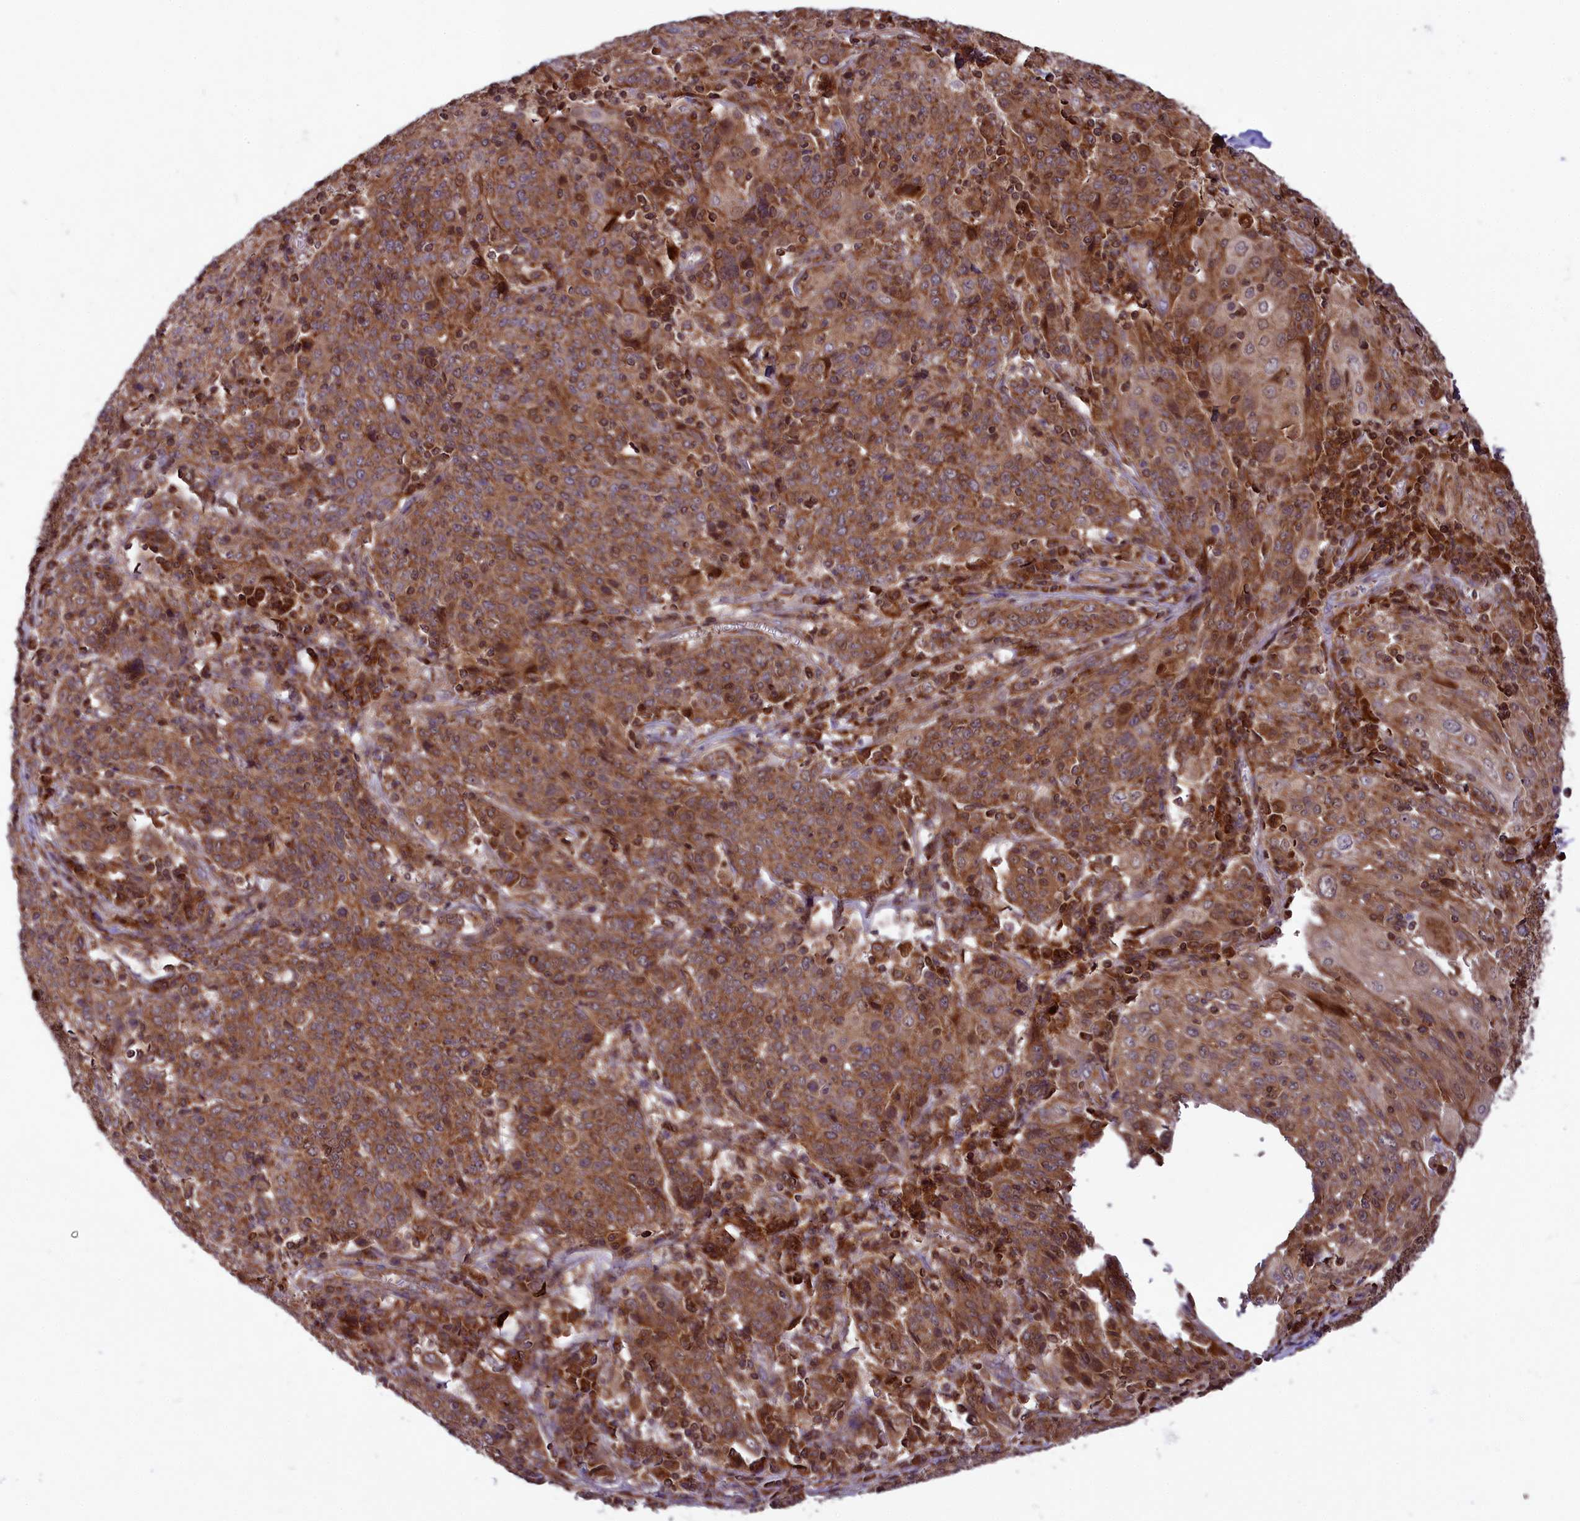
{"staining": {"intensity": "moderate", "quantity": ">75%", "location": "cytoplasmic/membranous"}, "tissue": "cervical cancer", "cell_type": "Tumor cells", "image_type": "cancer", "snomed": [{"axis": "morphology", "description": "Squamous cell carcinoma, NOS"}, {"axis": "topography", "description": "Cervix"}], "caption": "Tumor cells reveal medium levels of moderate cytoplasmic/membranous staining in approximately >75% of cells in human cervical cancer.", "gene": "COX17", "patient": {"sex": "female", "age": 67}}